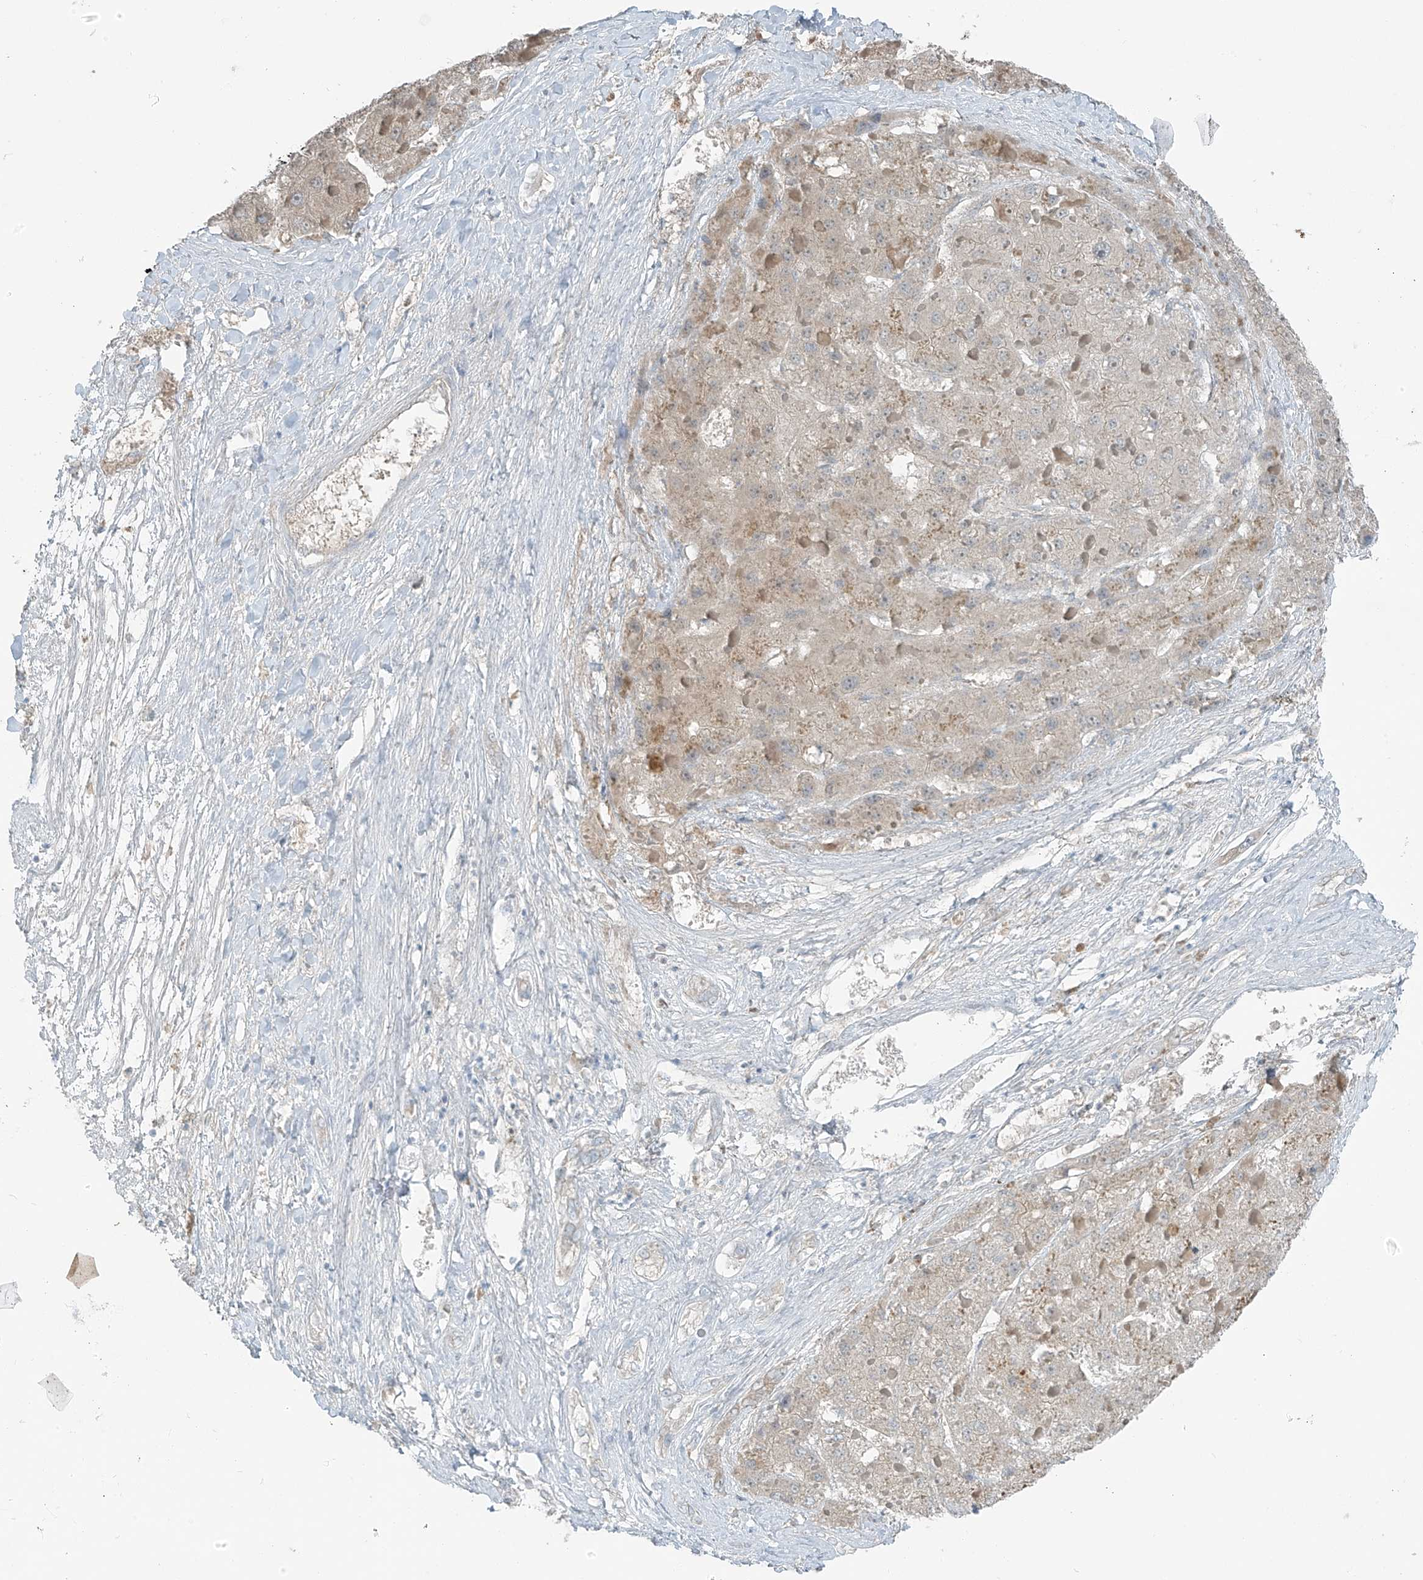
{"staining": {"intensity": "weak", "quantity": "<25%", "location": "cytoplasmic/membranous"}, "tissue": "liver cancer", "cell_type": "Tumor cells", "image_type": "cancer", "snomed": [{"axis": "morphology", "description": "Carcinoma, Hepatocellular, NOS"}, {"axis": "topography", "description": "Liver"}], "caption": "The histopathology image shows no significant positivity in tumor cells of hepatocellular carcinoma (liver).", "gene": "FAM131C", "patient": {"sex": "female", "age": 73}}